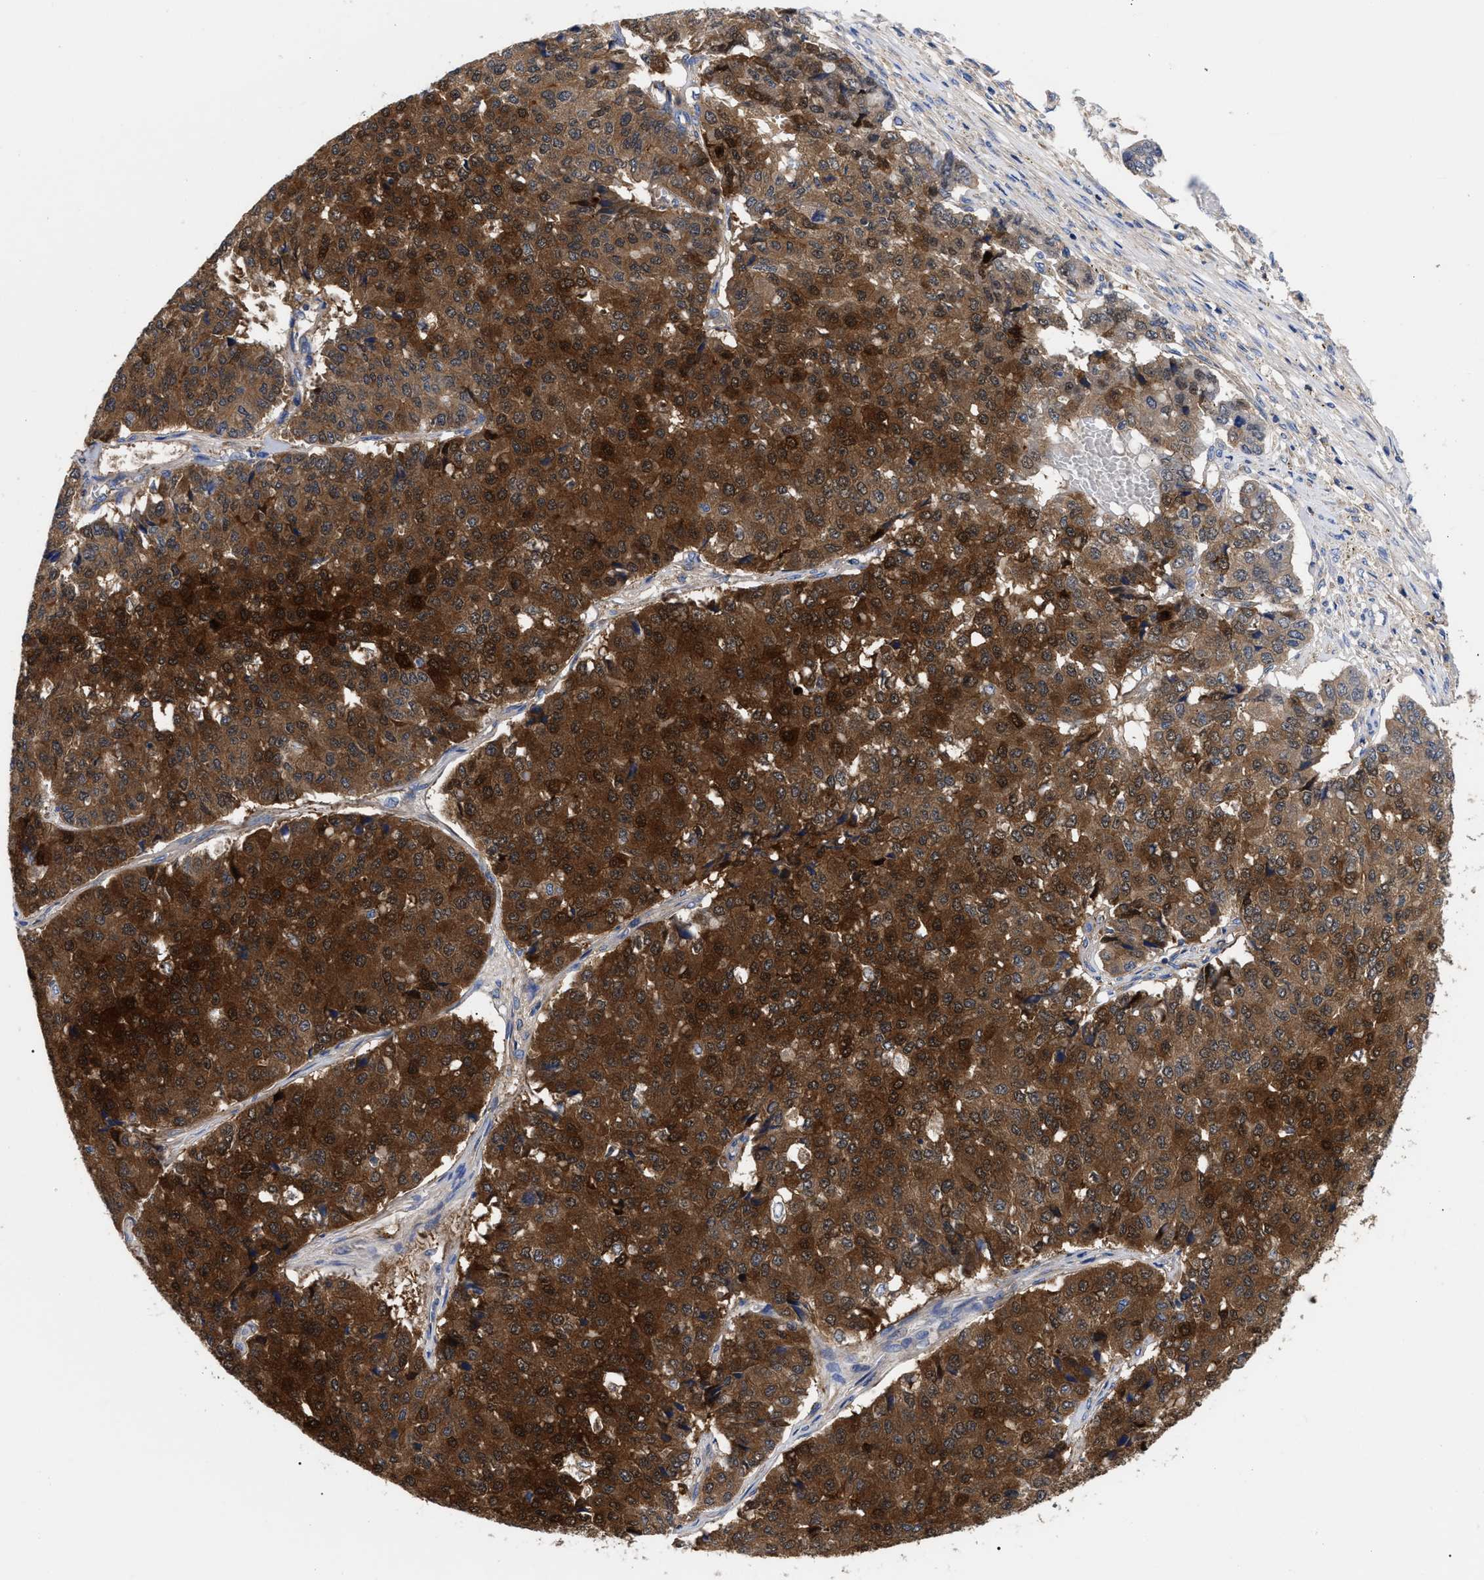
{"staining": {"intensity": "strong", "quantity": ">75%", "location": "cytoplasmic/membranous"}, "tissue": "pancreatic cancer", "cell_type": "Tumor cells", "image_type": "cancer", "snomed": [{"axis": "morphology", "description": "Adenocarcinoma, NOS"}, {"axis": "topography", "description": "Pancreas"}], "caption": "Pancreatic adenocarcinoma stained for a protein demonstrates strong cytoplasmic/membranous positivity in tumor cells.", "gene": "RBKS", "patient": {"sex": "male", "age": 50}}